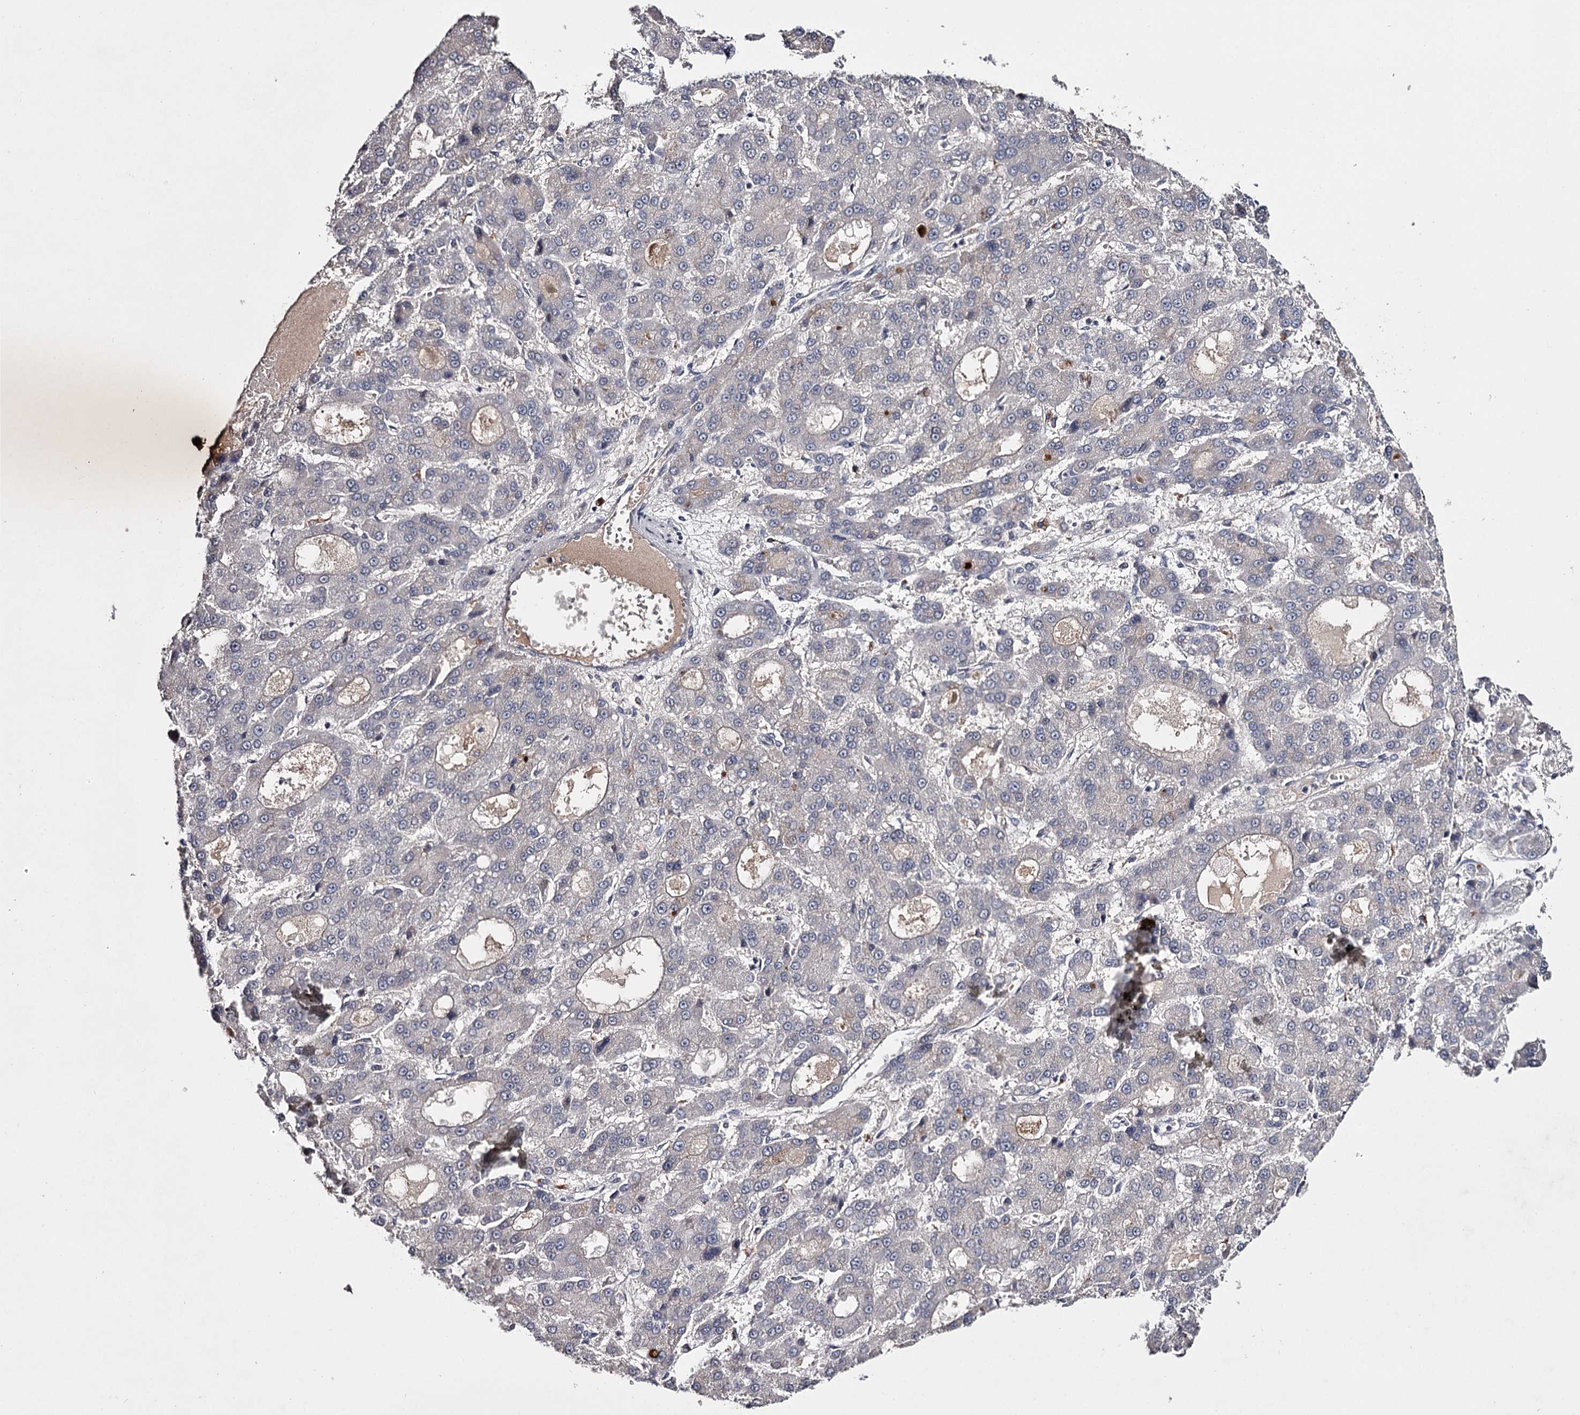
{"staining": {"intensity": "negative", "quantity": "none", "location": "none"}, "tissue": "liver cancer", "cell_type": "Tumor cells", "image_type": "cancer", "snomed": [{"axis": "morphology", "description": "Carcinoma, Hepatocellular, NOS"}, {"axis": "topography", "description": "Liver"}], "caption": "Protein analysis of liver cancer (hepatocellular carcinoma) reveals no significant staining in tumor cells.", "gene": "FDXACB1", "patient": {"sex": "male", "age": 70}}